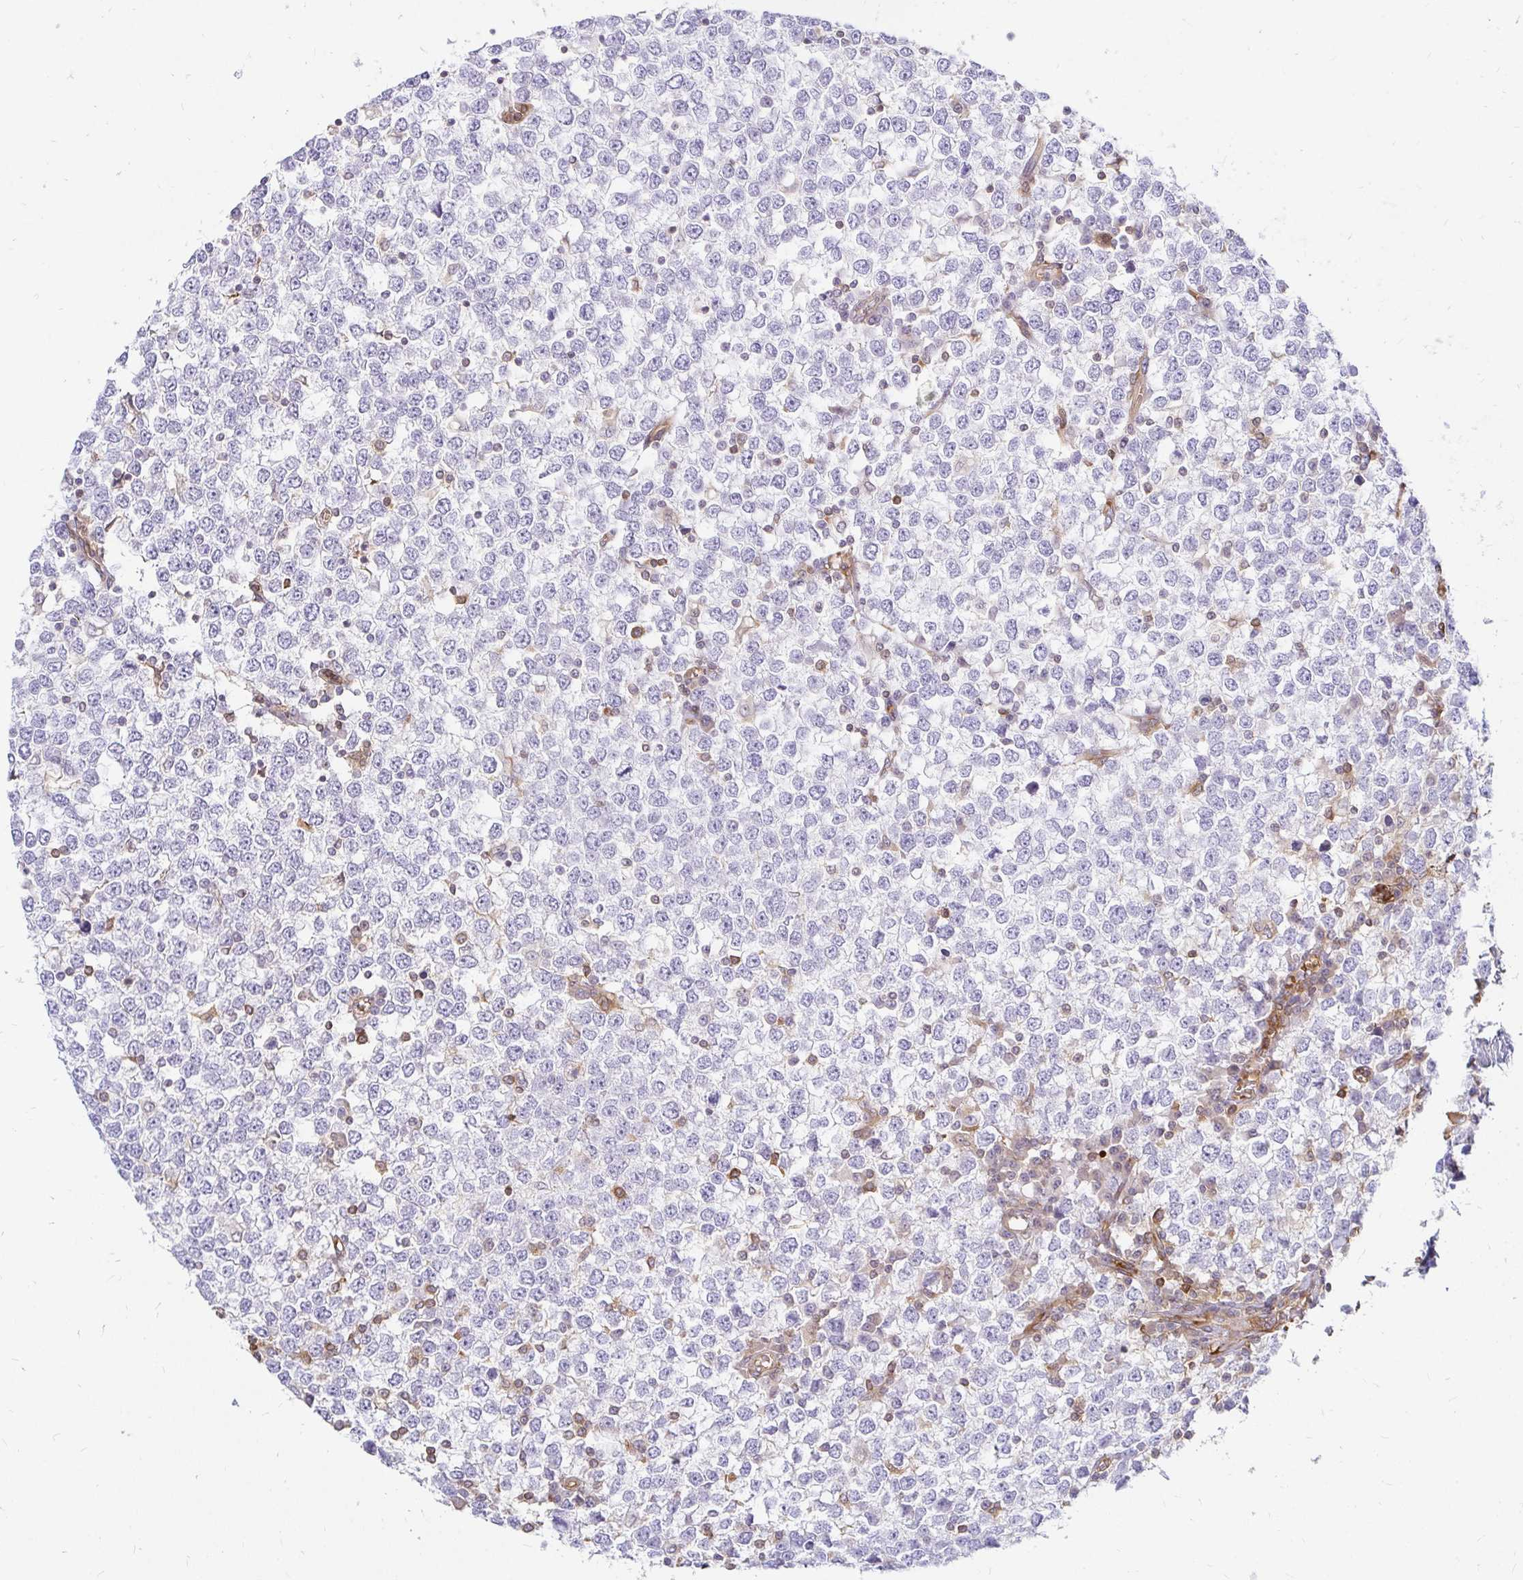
{"staining": {"intensity": "negative", "quantity": "none", "location": "none"}, "tissue": "testis cancer", "cell_type": "Tumor cells", "image_type": "cancer", "snomed": [{"axis": "morphology", "description": "Seminoma, NOS"}, {"axis": "topography", "description": "Testis"}], "caption": "Immunohistochemical staining of human seminoma (testis) shows no significant positivity in tumor cells.", "gene": "CAST", "patient": {"sex": "male", "age": 65}}